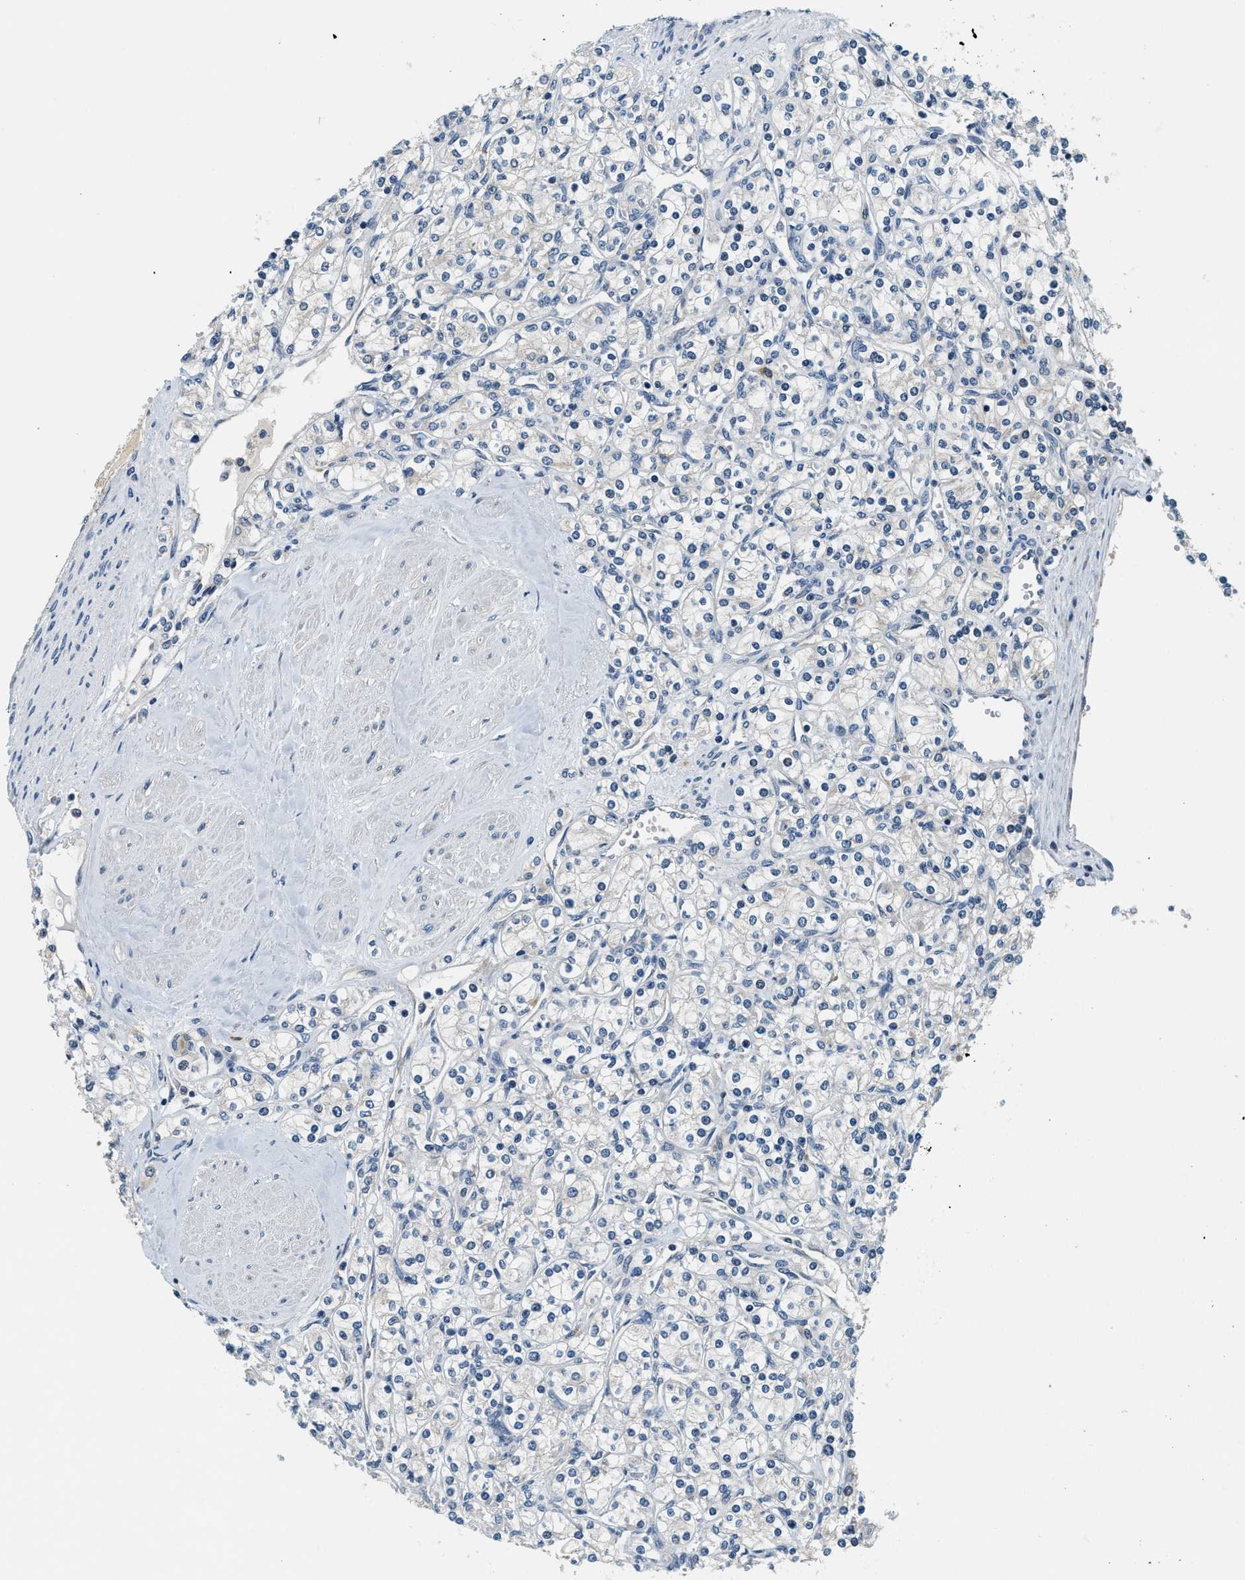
{"staining": {"intensity": "negative", "quantity": "none", "location": "none"}, "tissue": "renal cancer", "cell_type": "Tumor cells", "image_type": "cancer", "snomed": [{"axis": "morphology", "description": "Adenocarcinoma, NOS"}, {"axis": "topography", "description": "Kidney"}], "caption": "This is a micrograph of immunohistochemistry staining of adenocarcinoma (renal), which shows no staining in tumor cells. (Brightfield microscopy of DAB (3,3'-diaminobenzidine) immunohistochemistry at high magnification).", "gene": "YAE1", "patient": {"sex": "male", "age": 77}}